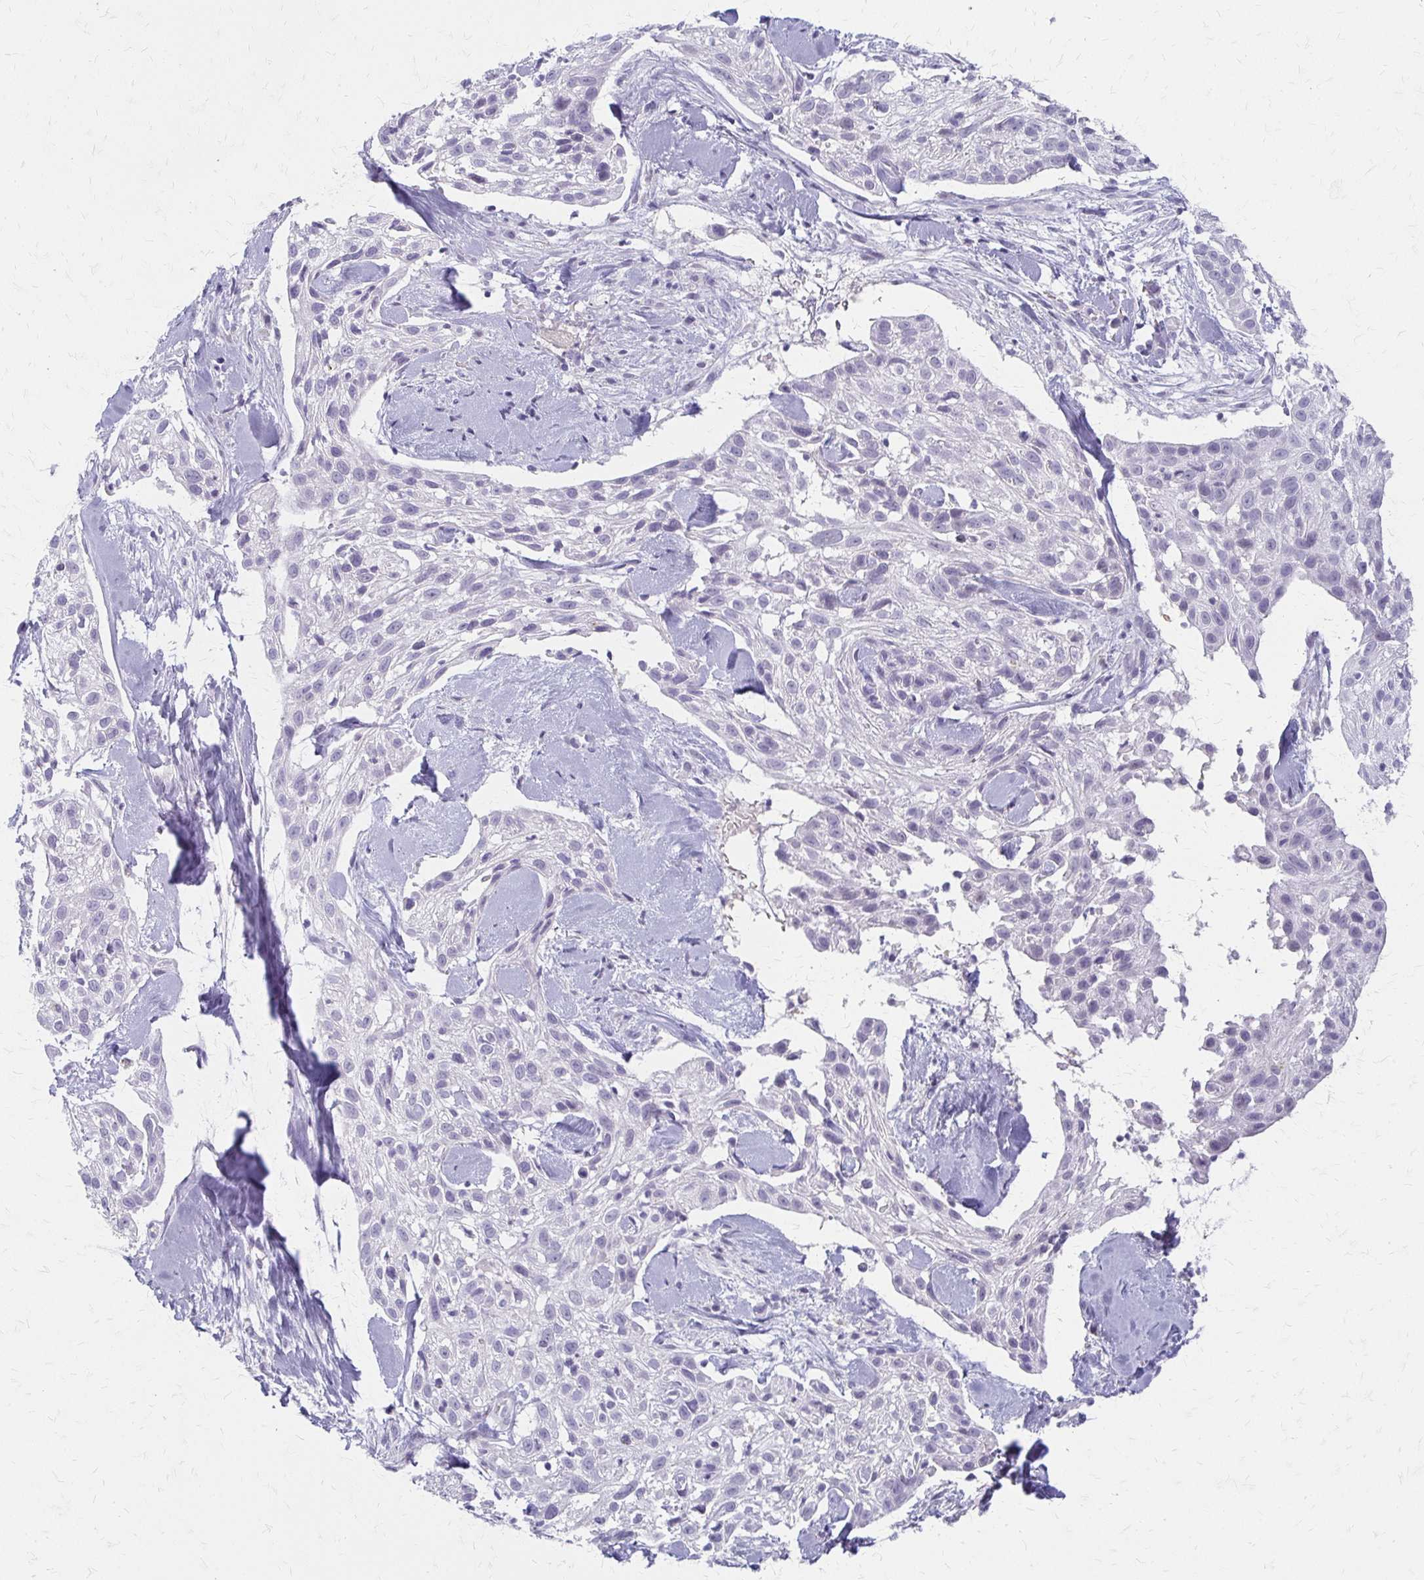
{"staining": {"intensity": "negative", "quantity": "none", "location": "none"}, "tissue": "skin cancer", "cell_type": "Tumor cells", "image_type": "cancer", "snomed": [{"axis": "morphology", "description": "Squamous cell carcinoma, NOS"}, {"axis": "topography", "description": "Skin"}], "caption": "Histopathology image shows no protein positivity in tumor cells of squamous cell carcinoma (skin) tissue.", "gene": "ACP5", "patient": {"sex": "male", "age": 82}}